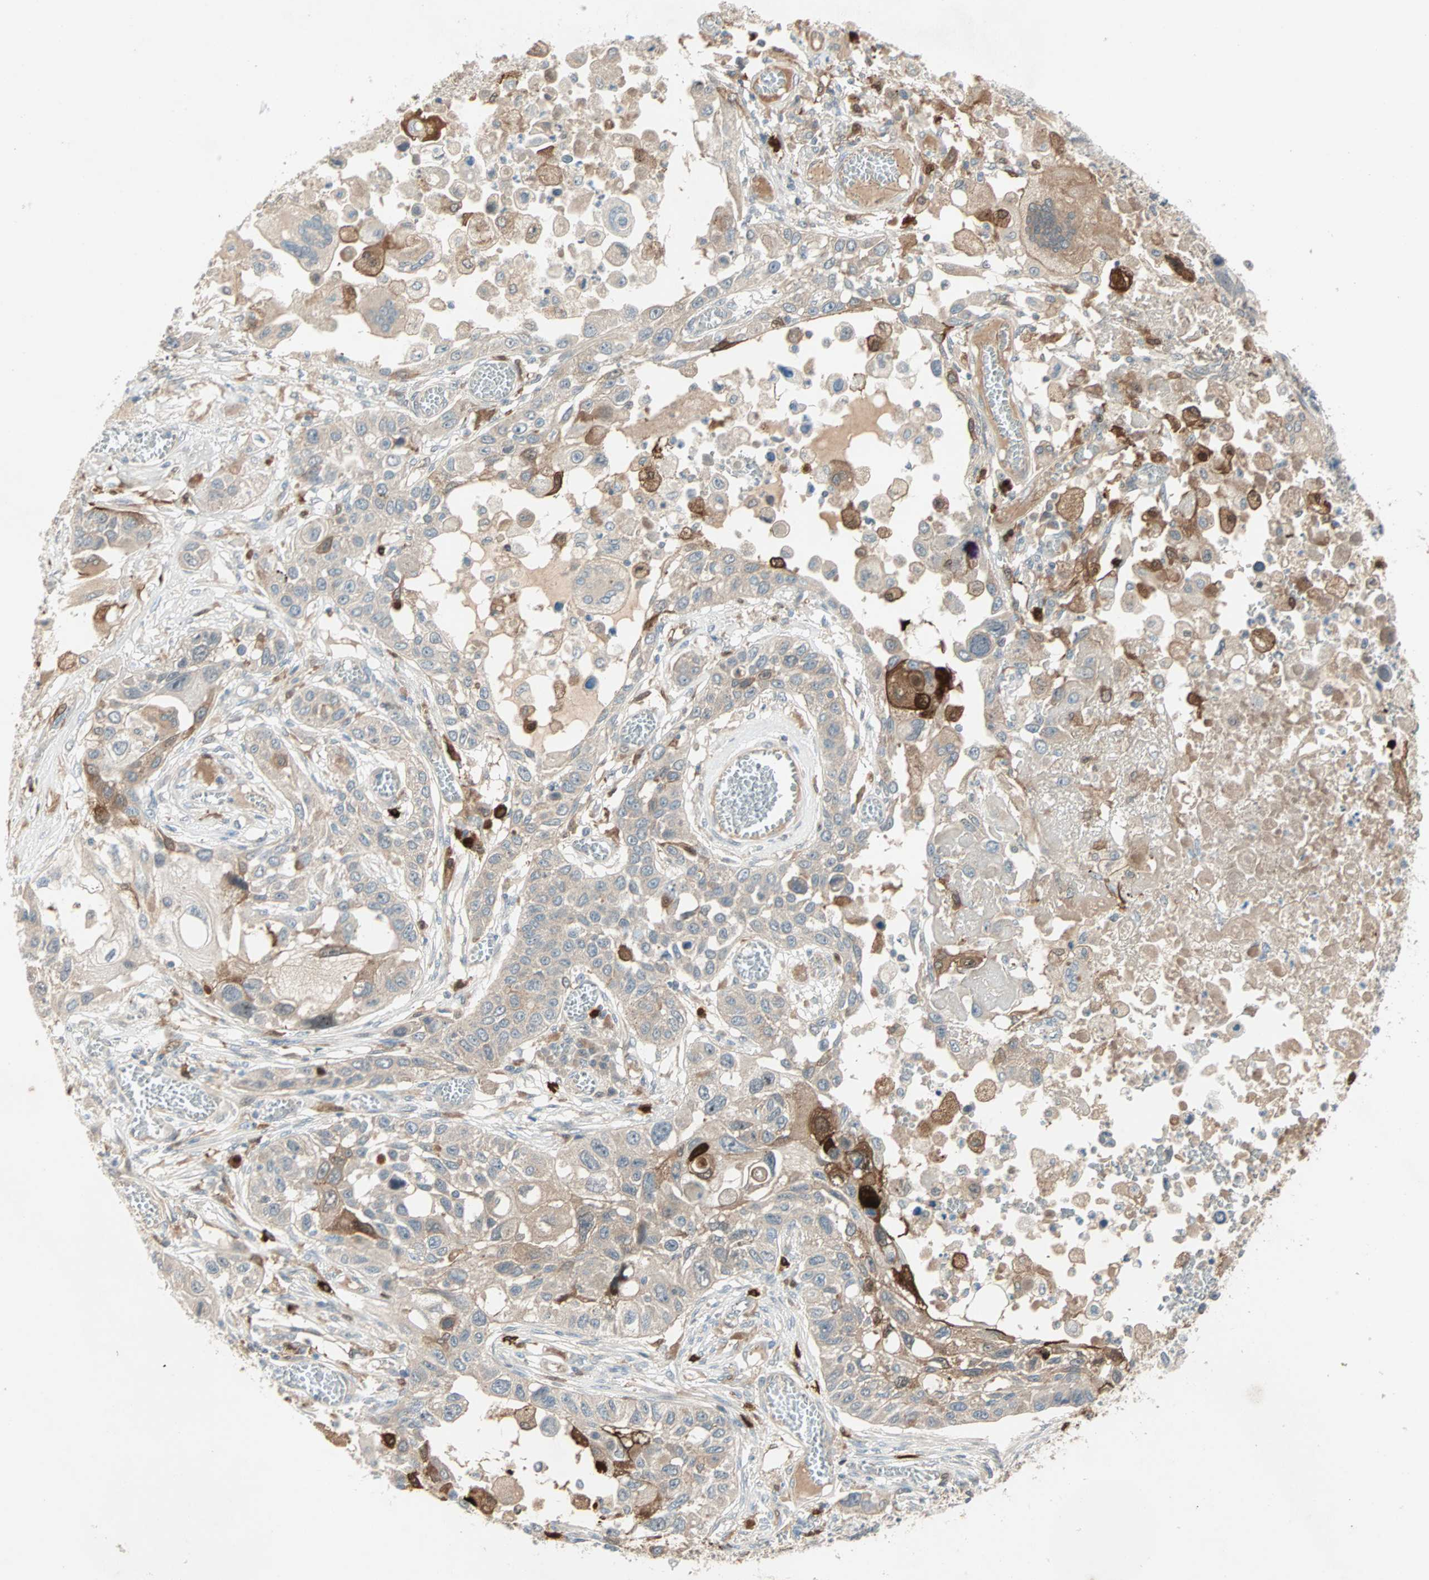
{"staining": {"intensity": "strong", "quantity": "25%-75%", "location": "cytoplasmic/membranous"}, "tissue": "lung cancer", "cell_type": "Tumor cells", "image_type": "cancer", "snomed": [{"axis": "morphology", "description": "Squamous cell carcinoma, NOS"}, {"axis": "topography", "description": "Lung"}], "caption": "There is high levels of strong cytoplasmic/membranous positivity in tumor cells of lung squamous cell carcinoma, as demonstrated by immunohistochemical staining (brown color).", "gene": "RTL6", "patient": {"sex": "male", "age": 71}}